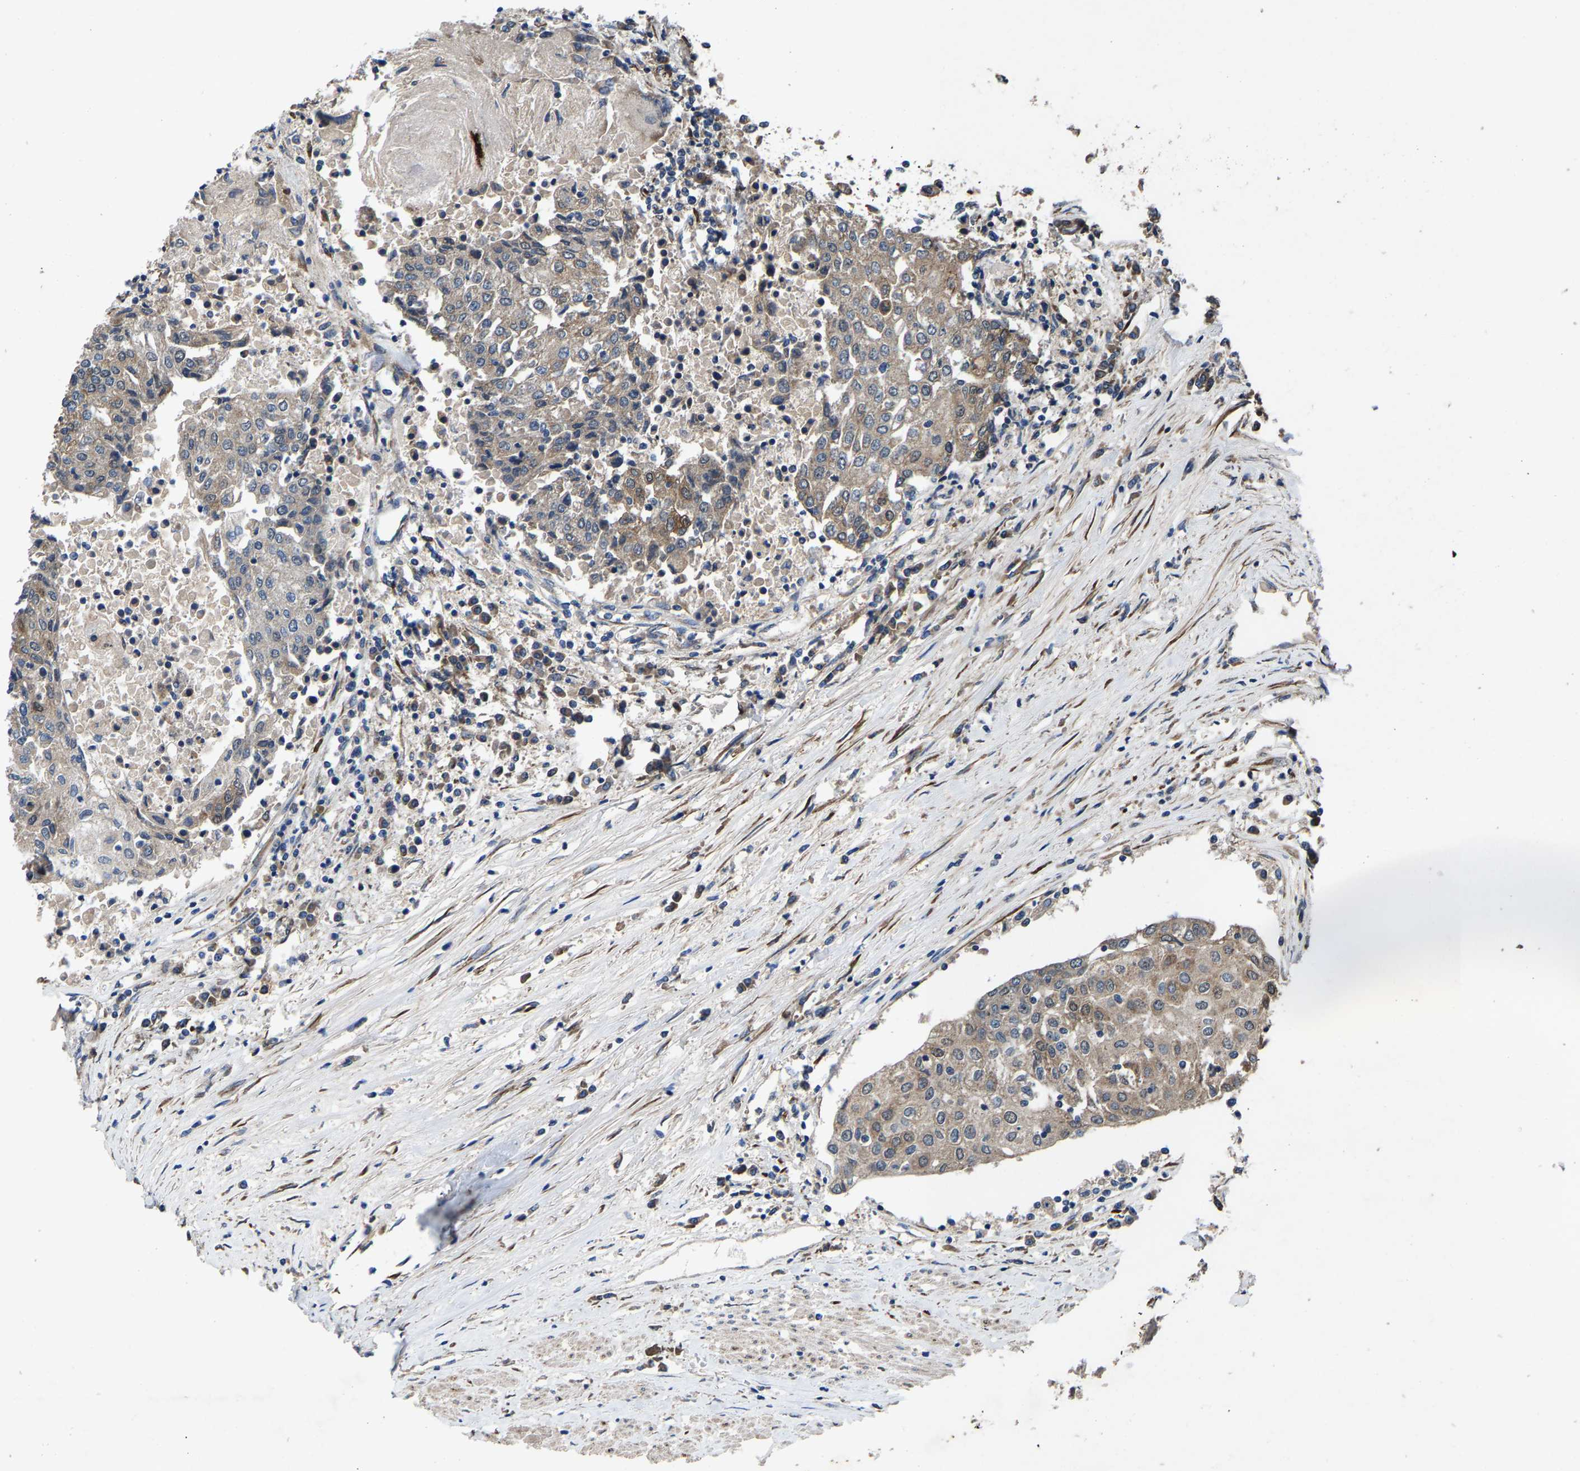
{"staining": {"intensity": "moderate", "quantity": "25%-75%", "location": "cytoplasmic/membranous"}, "tissue": "urothelial cancer", "cell_type": "Tumor cells", "image_type": "cancer", "snomed": [{"axis": "morphology", "description": "Urothelial carcinoma, High grade"}, {"axis": "topography", "description": "Urinary bladder"}], "caption": "This is a histology image of immunohistochemistry staining of urothelial carcinoma (high-grade), which shows moderate expression in the cytoplasmic/membranous of tumor cells.", "gene": "PDP1", "patient": {"sex": "female", "age": 85}}